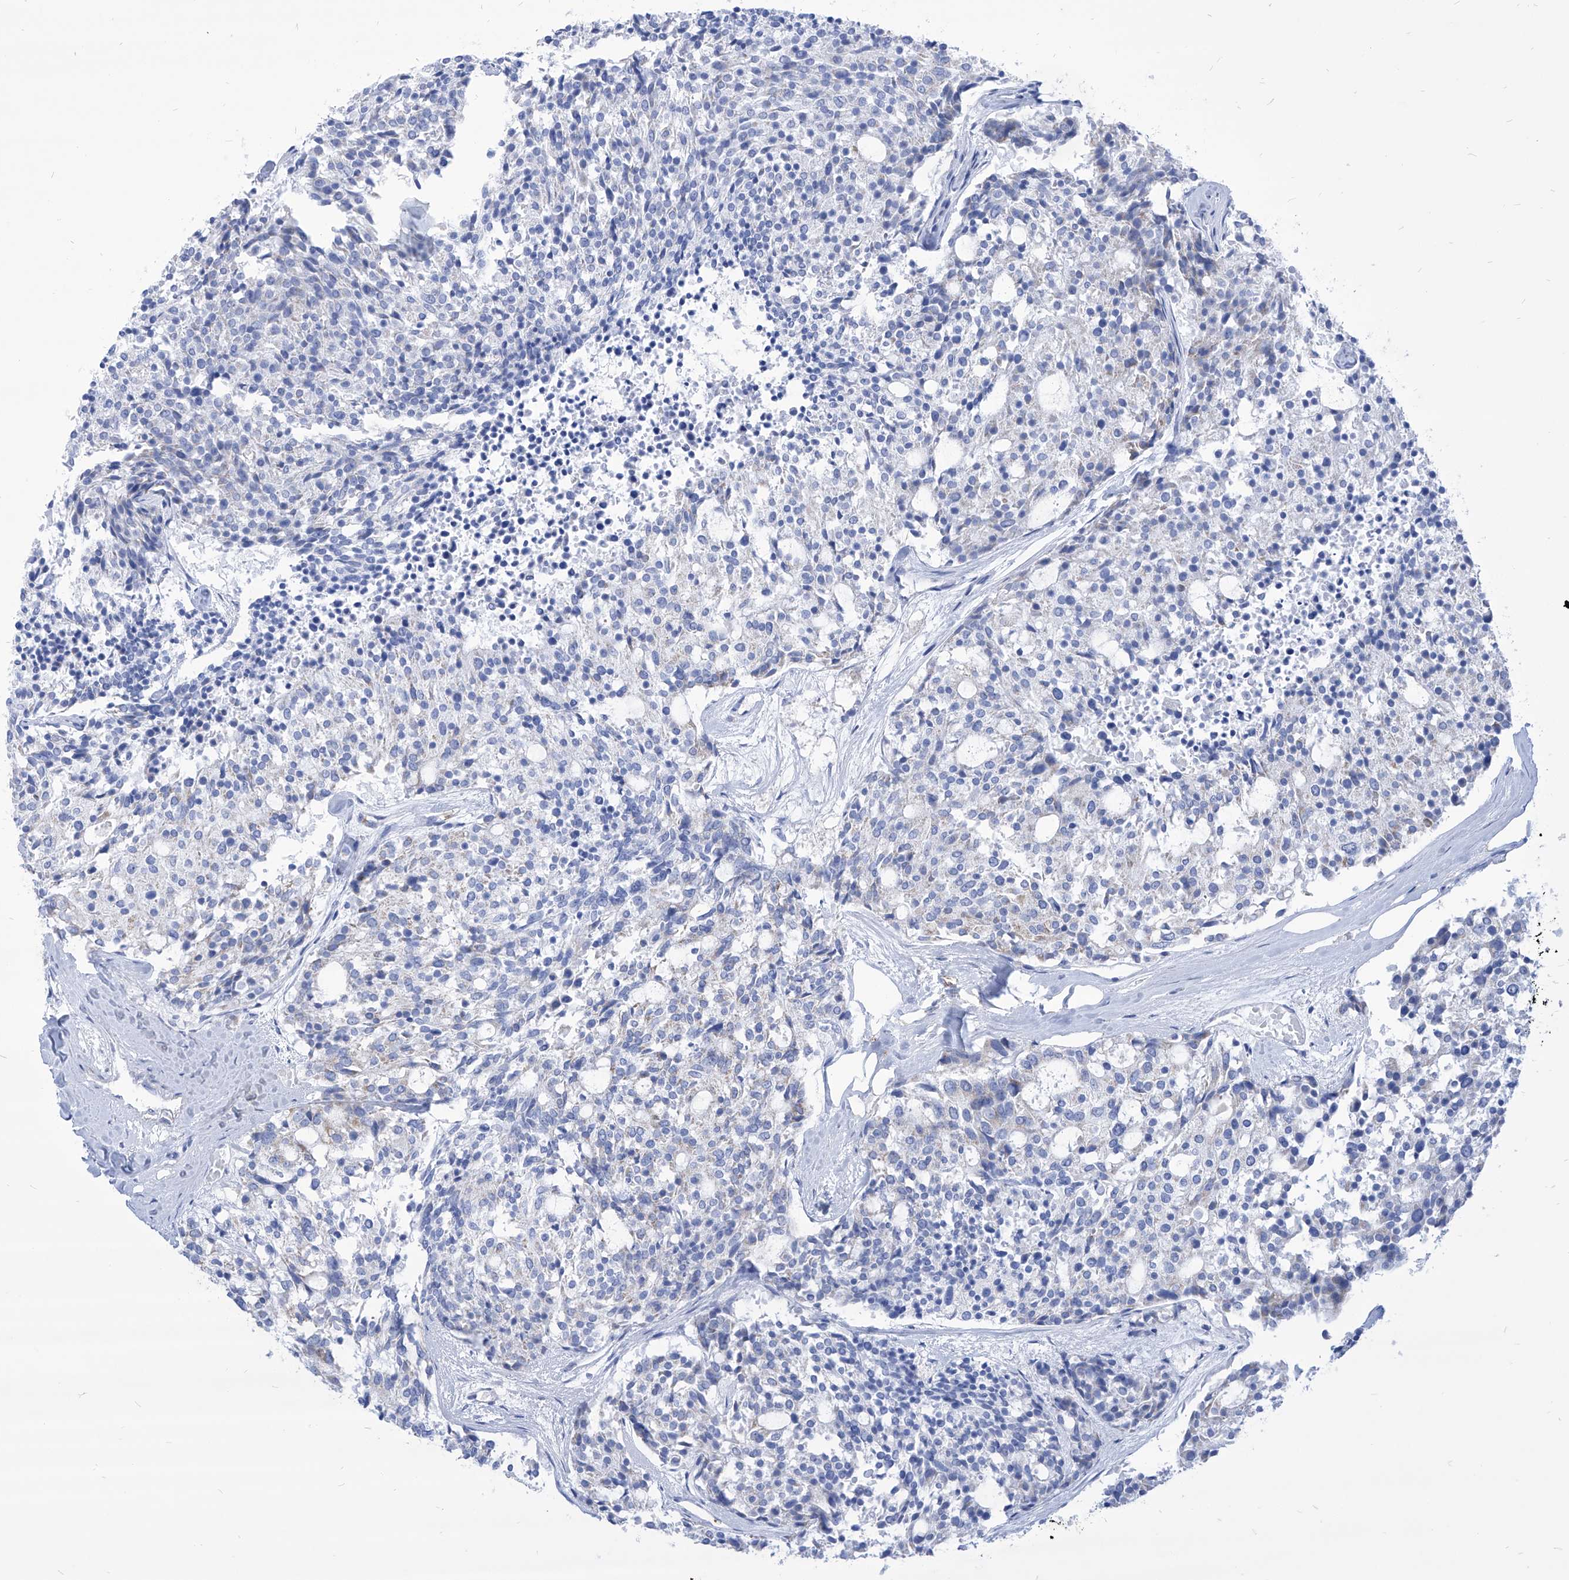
{"staining": {"intensity": "negative", "quantity": "none", "location": "none"}, "tissue": "carcinoid", "cell_type": "Tumor cells", "image_type": "cancer", "snomed": [{"axis": "morphology", "description": "Carcinoid, malignant, NOS"}, {"axis": "topography", "description": "Pancreas"}], "caption": "A photomicrograph of carcinoid stained for a protein reveals no brown staining in tumor cells.", "gene": "COQ3", "patient": {"sex": "female", "age": 54}}